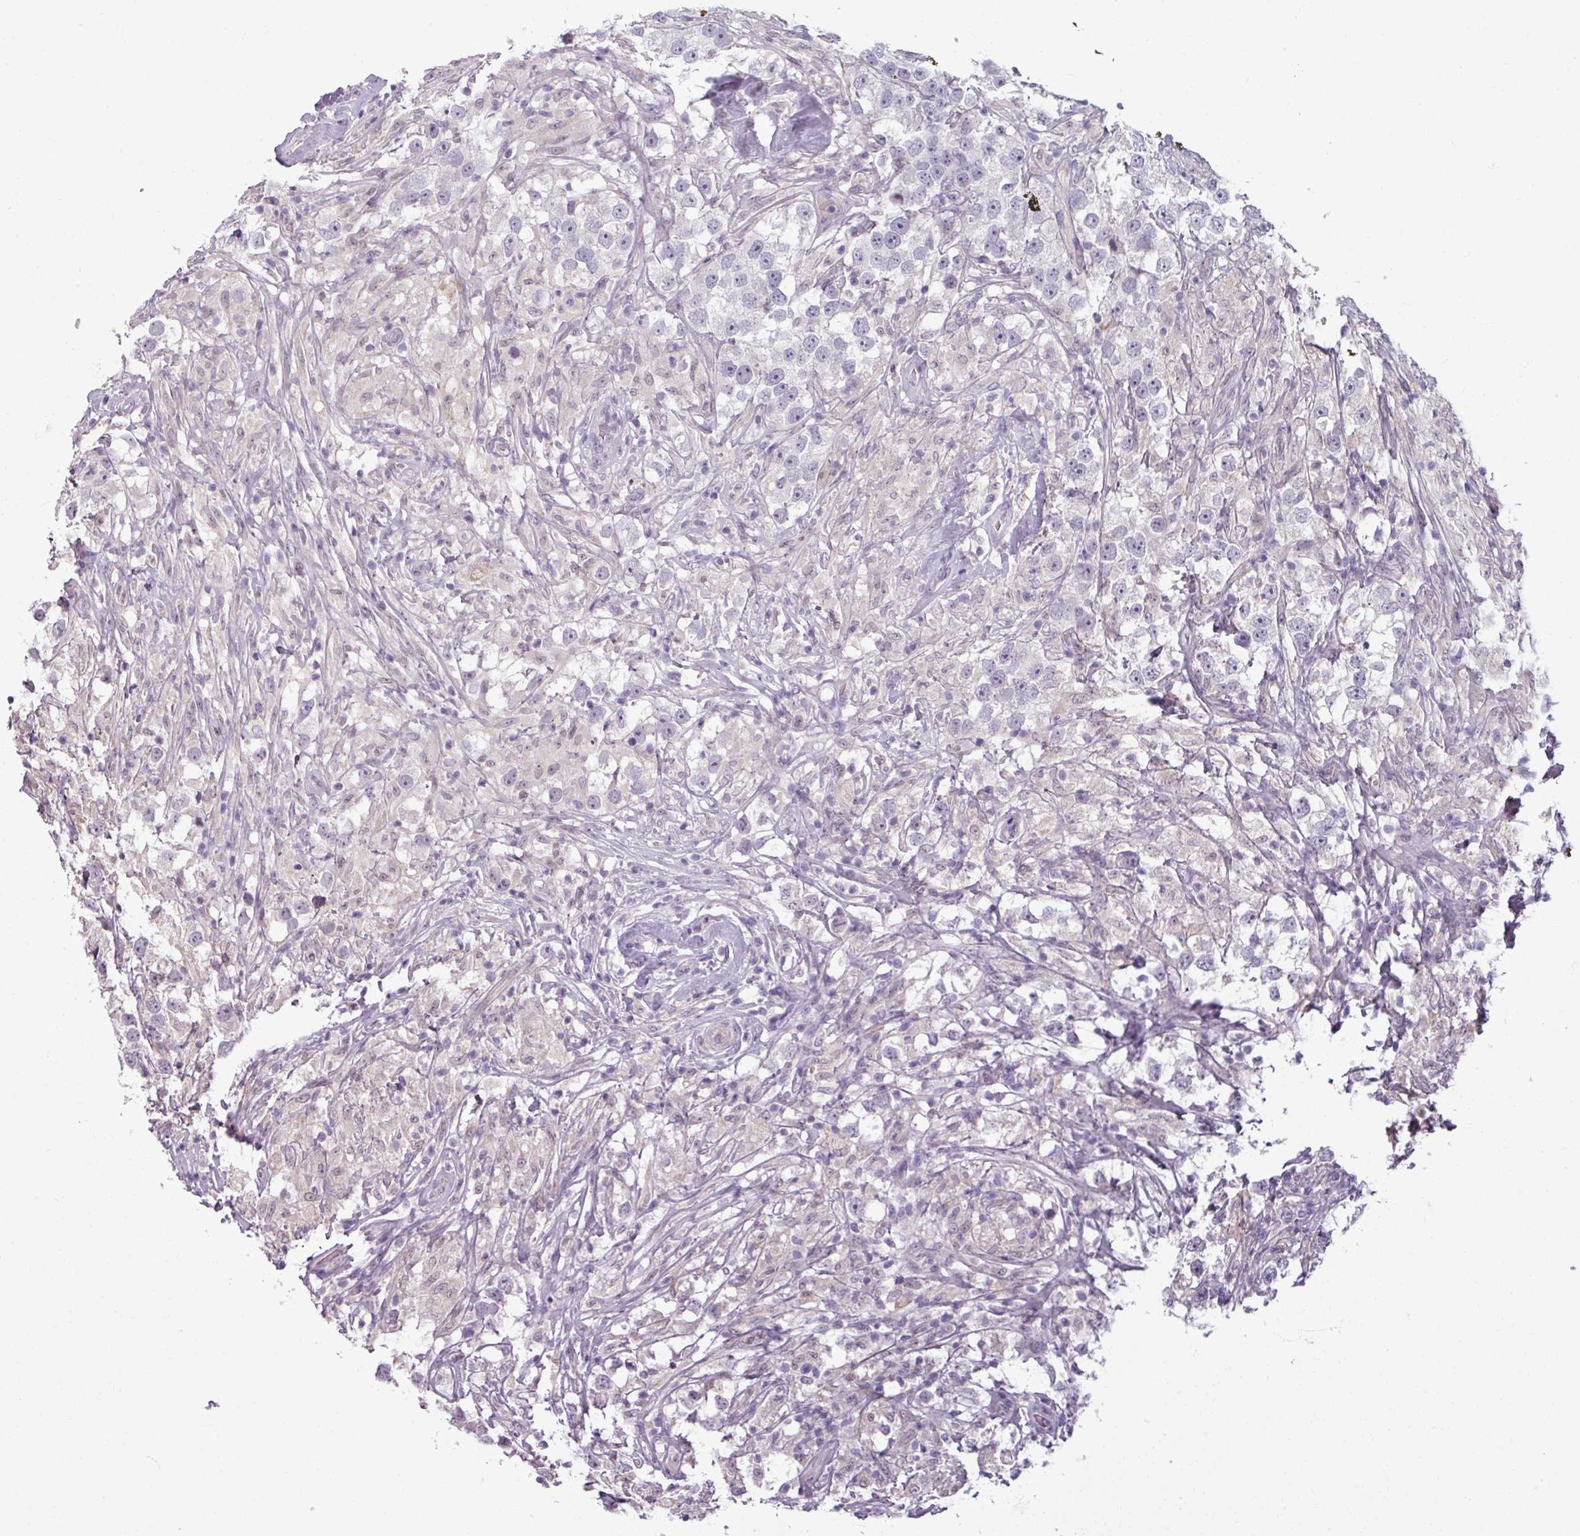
{"staining": {"intensity": "negative", "quantity": "none", "location": "none"}, "tissue": "testis cancer", "cell_type": "Tumor cells", "image_type": "cancer", "snomed": [{"axis": "morphology", "description": "Seminoma, NOS"}, {"axis": "topography", "description": "Testis"}], "caption": "Immunohistochemical staining of testis cancer shows no significant positivity in tumor cells.", "gene": "UVSSA", "patient": {"sex": "male", "age": 46}}